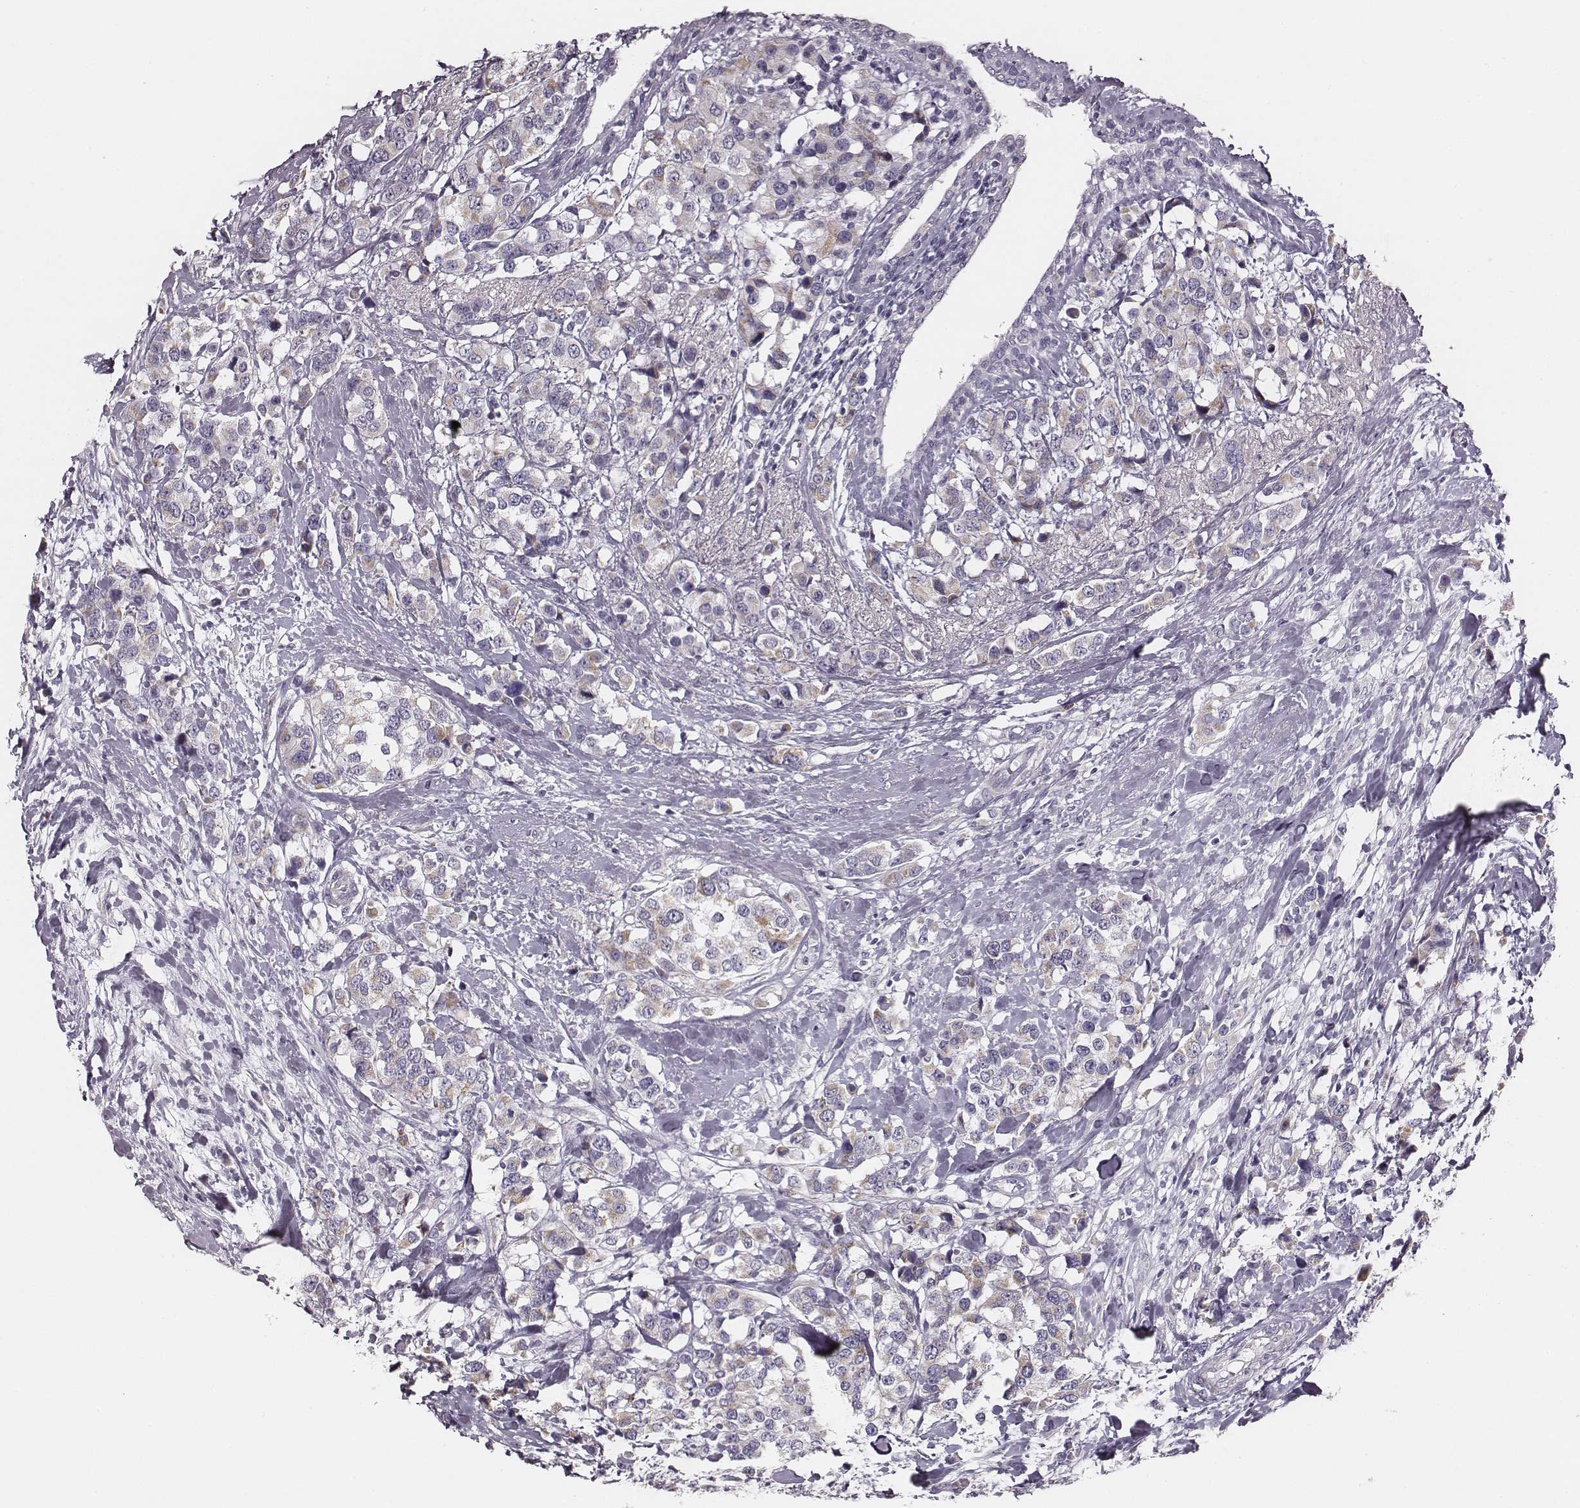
{"staining": {"intensity": "negative", "quantity": "none", "location": "none"}, "tissue": "breast cancer", "cell_type": "Tumor cells", "image_type": "cancer", "snomed": [{"axis": "morphology", "description": "Lobular carcinoma"}, {"axis": "topography", "description": "Breast"}], "caption": "Immunohistochemistry (IHC) photomicrograph of neoplastic tissue: lobular carcinoma (breast) stained with DAB (3,3'-diaminobenzidine) exhibits no significant protein expression in tumor cells. Brightfield microscopy of IHC stained with DAB (brown) and hematoxylin (blue), captured at high magnification.", "gene": "UBL4B", "patient": {"sex": "female", "age": 59}}